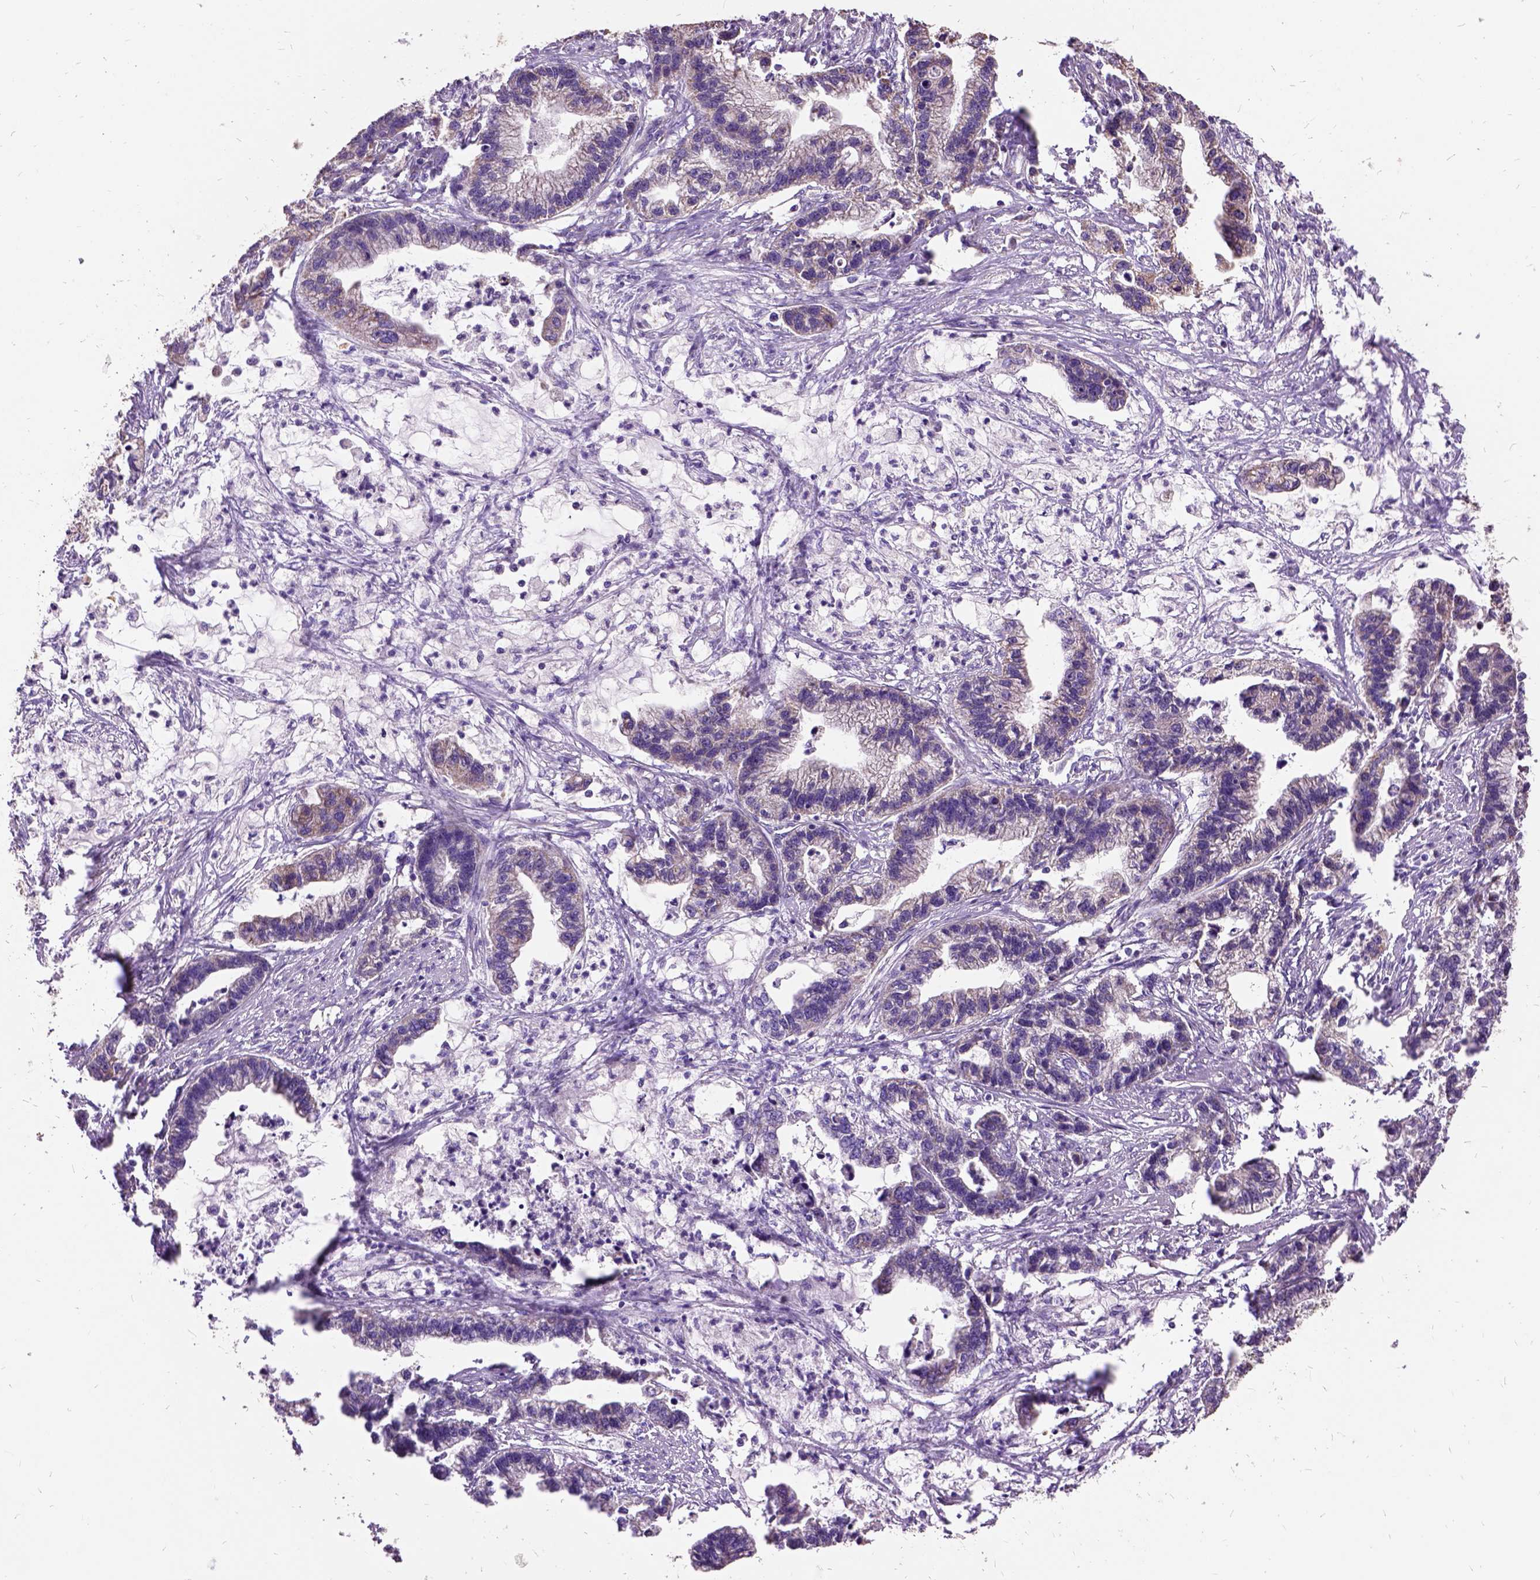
{"staining": {"intensity": "moderate", "quantity": "25%-75%", "location": "cytoplasmic/membranous"}, "tissue": "stomach cancer", "cell_type": "Tumor cells", "image_type": "cancer", "snomed": [{"axis": "morphology", "description": "Adenocarcinoma, NOS"}, {"axis": "topography", "description": "Stomach"}], "caption": "This image displays immunohistochemistry (IHC) staining of human adenocarcinoma (stomach), with medium moderate cytoplasmic/membranous expression in approximately 25%-75% of tumor cells.", "gene": "DQX1", "patient": {"sex": "male", "age": 83}}